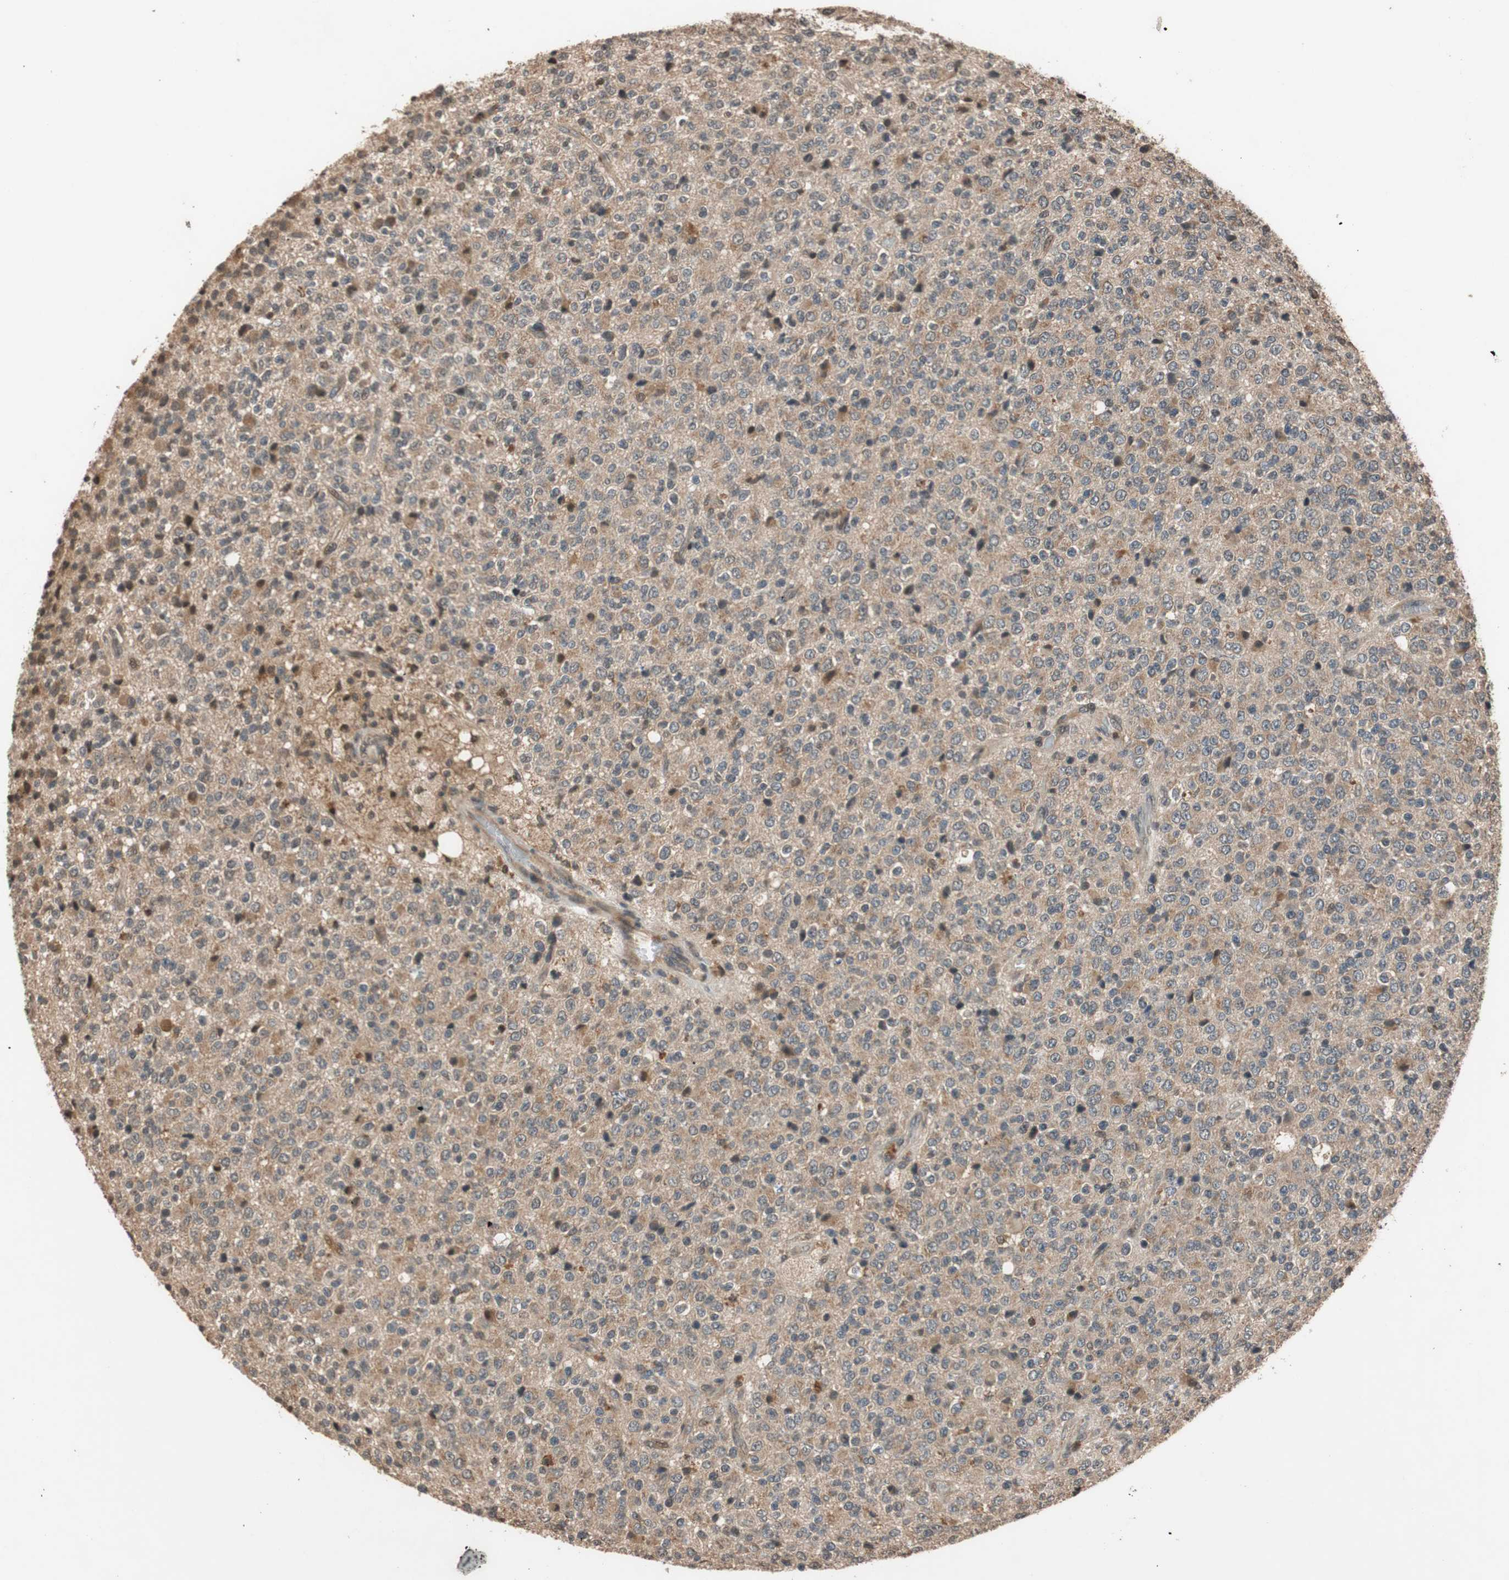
{"staining": {"intensity": "moderate", "quantity": ">75%", "location": "cytoplasmic/membranous"}, "tissue": "glioma", "cell_type": "Tumor cells", "image_type": "cancer", "snomed": [{"axis": "morphology", "description": "Glioma, malignant, High grade"}, {"axis": "topography", "description": "pancreas cauda"}], "caption": "Tumor cells show medium levels of moderate cytoplasmic/membranous expression in approximately >75% of cells in glioma. The staining was performed using DAB to visualize the protein expression in brown, while the nuclei were stained in blue with hematoxylin (Magnification: 20x).", "gene": "TMEM230", "patient": {"sex": "male", "age": 60}}